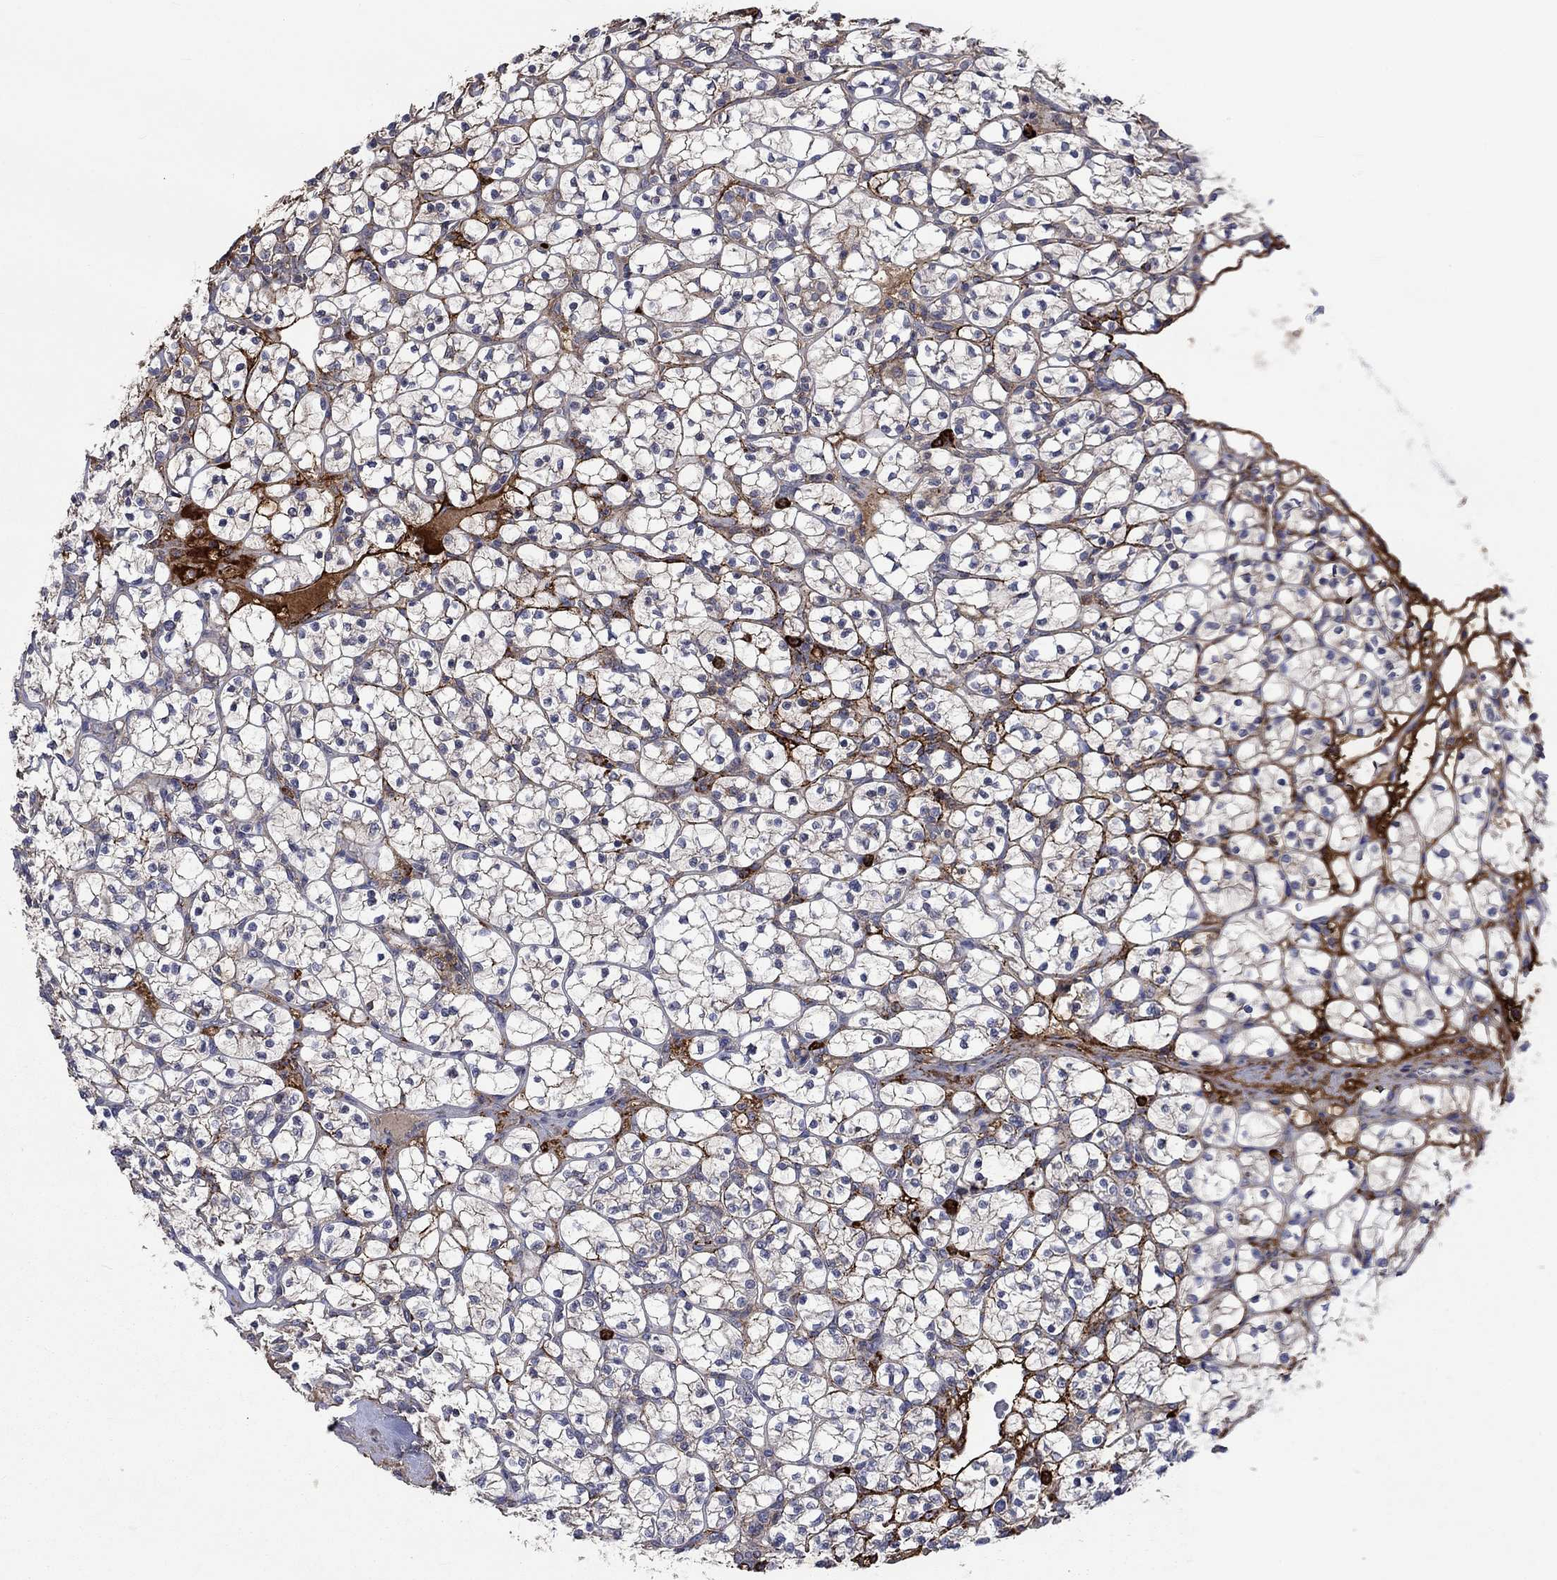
{"staining": {"intensity": "negative", "quantity": "none", "location": "none"}, "tissue": "renal cancer", "cell_type": "Tumor cells", "image_type": "cancer", "snomed": [{"axis": "morphology", "description": "Adenocarcinoma, NOS"}, {"axis": "topography", "description": "Kidney"}], "caption": "Immunohistochemistry (IHC) image of human renal cancer stained for a protein (brown), which exhibits no positivity in tumor cells.", "gene": "VCAN", "patient": {"sex": "female", "age": 89}}